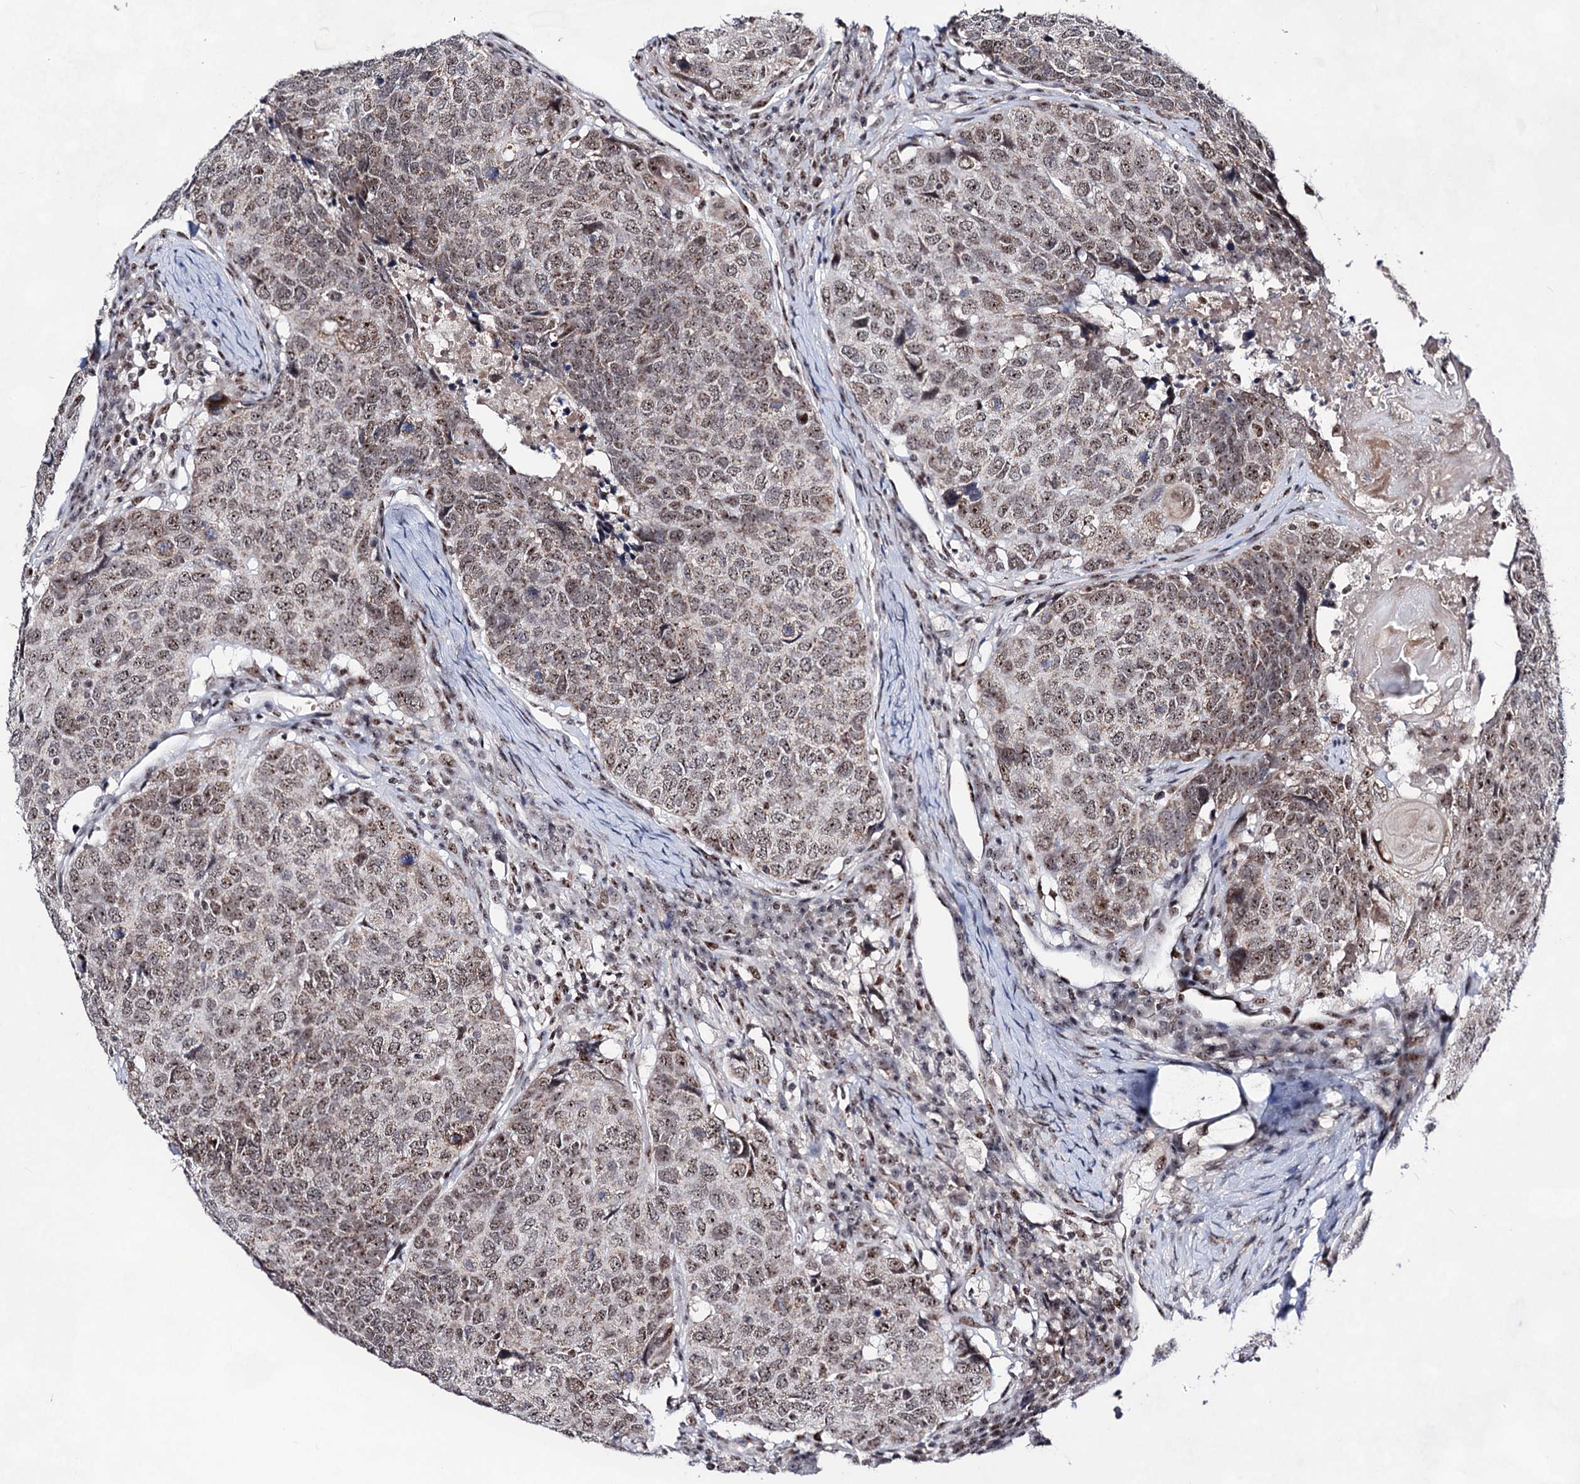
{"staining": {"intensity": "moderate", "quantity": ">75%", "location": "nuclear"}, "tissue": "head and neck cancer", "cell_type": "Tumor cells", "image_type": "cancer", "snomed": [{"axis": "morphology", "description": "Squamous cell carcinoma, NOS"}, {"axis": "topography", "description": "Head-Neck"}], "caption": "Tumor cells exhibit moderate nuclear positivity in approximately >75% of cells in squamous cell carcinoma (head and neck).", "gene": "EXOSC10", "patient": {"sex": "male", "age": 66}}